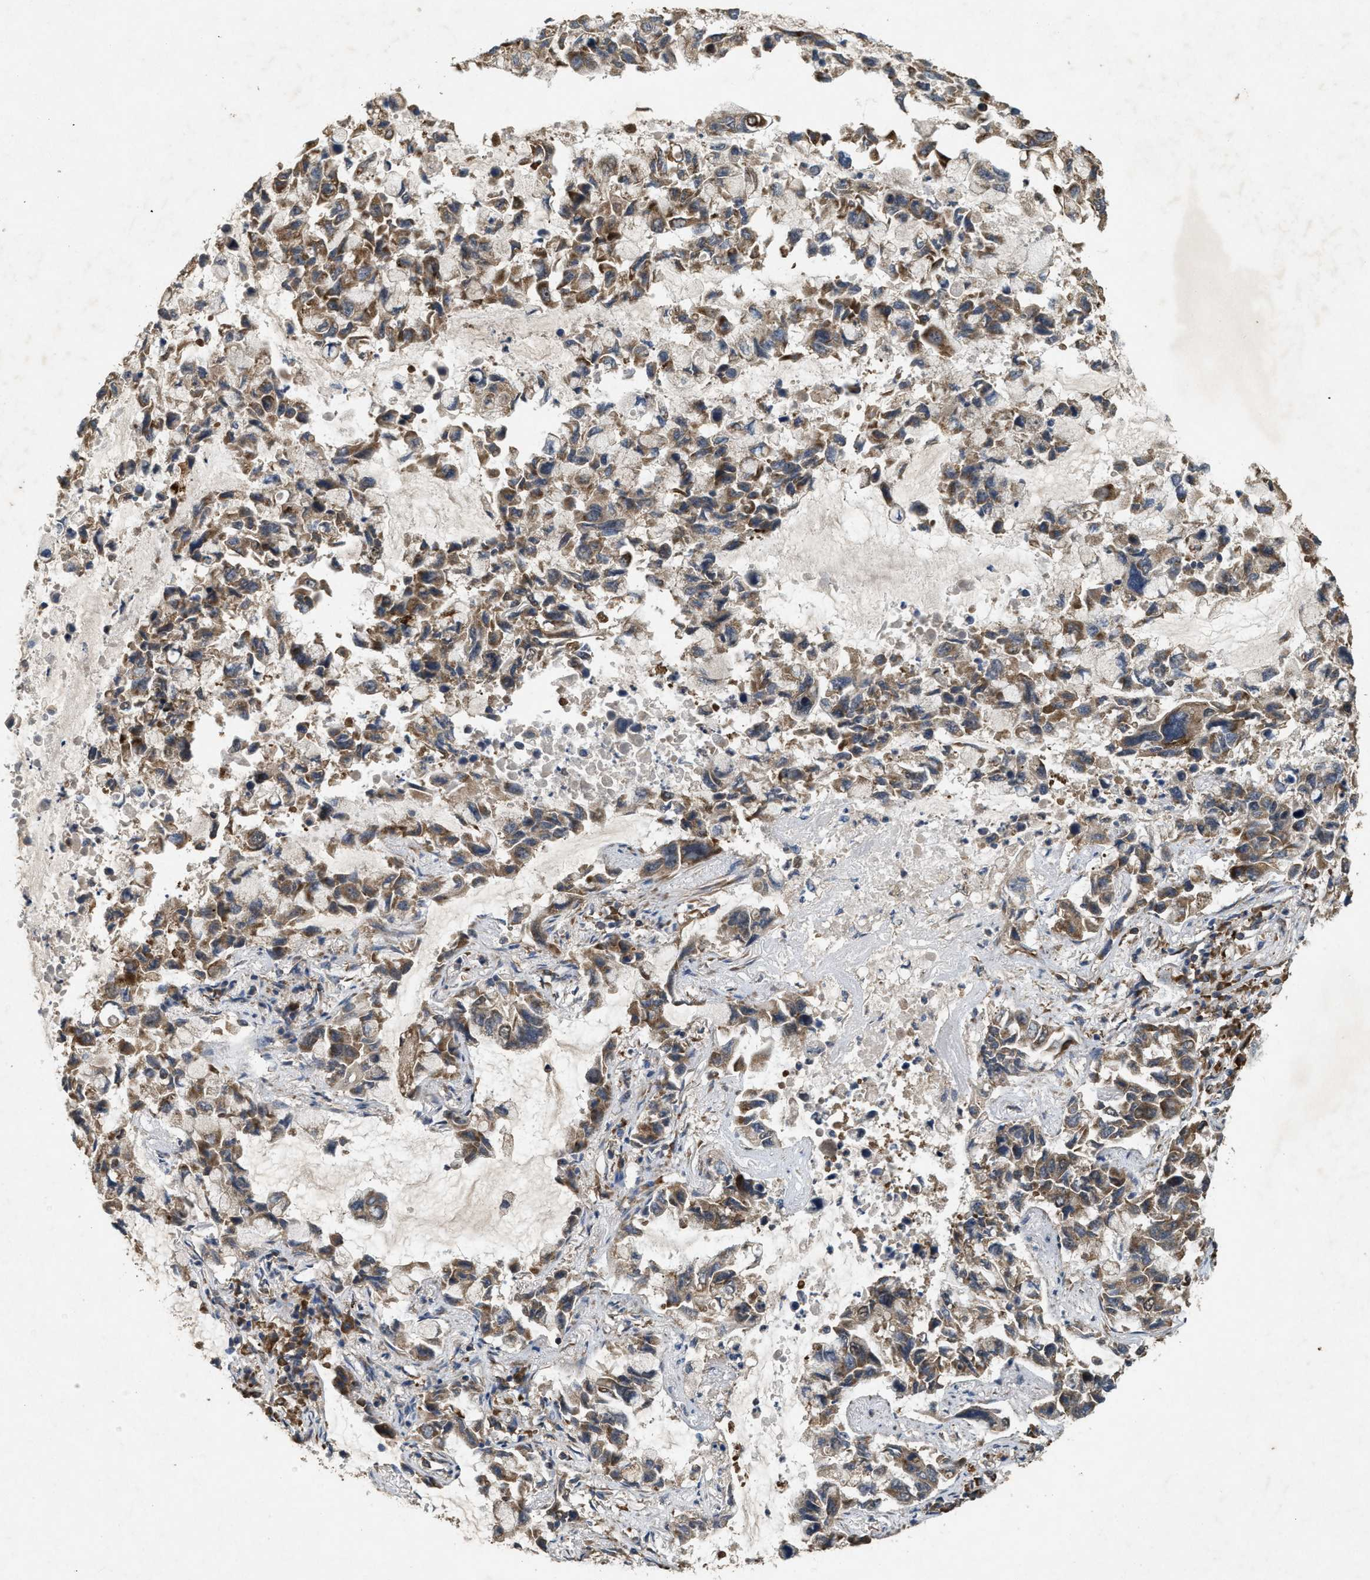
{"staining": {"intensity": "moderate", "quantity": ">75%", "location": "cytoplasmic/membranous"}, "tissue": "lung cancer", "cell_type": "Tumor cells", "image_type": "cancer", "snomed": [{"axis": "morphology", "description": "Adenocarcinoma, NOS"}, {"axis": "topography", "description": "Lung"}], "caption": "A high-resolution image shows IHC staining of lung adenocarcinoma, which demonstrates moderate cytoplasmic/membranous staining in approximately >75% of tumor cells. (IHC, brightfield microscopy, high magnification).", "gene": "ARHGEF5", "patient": {"sex": "male", "age": 64}}